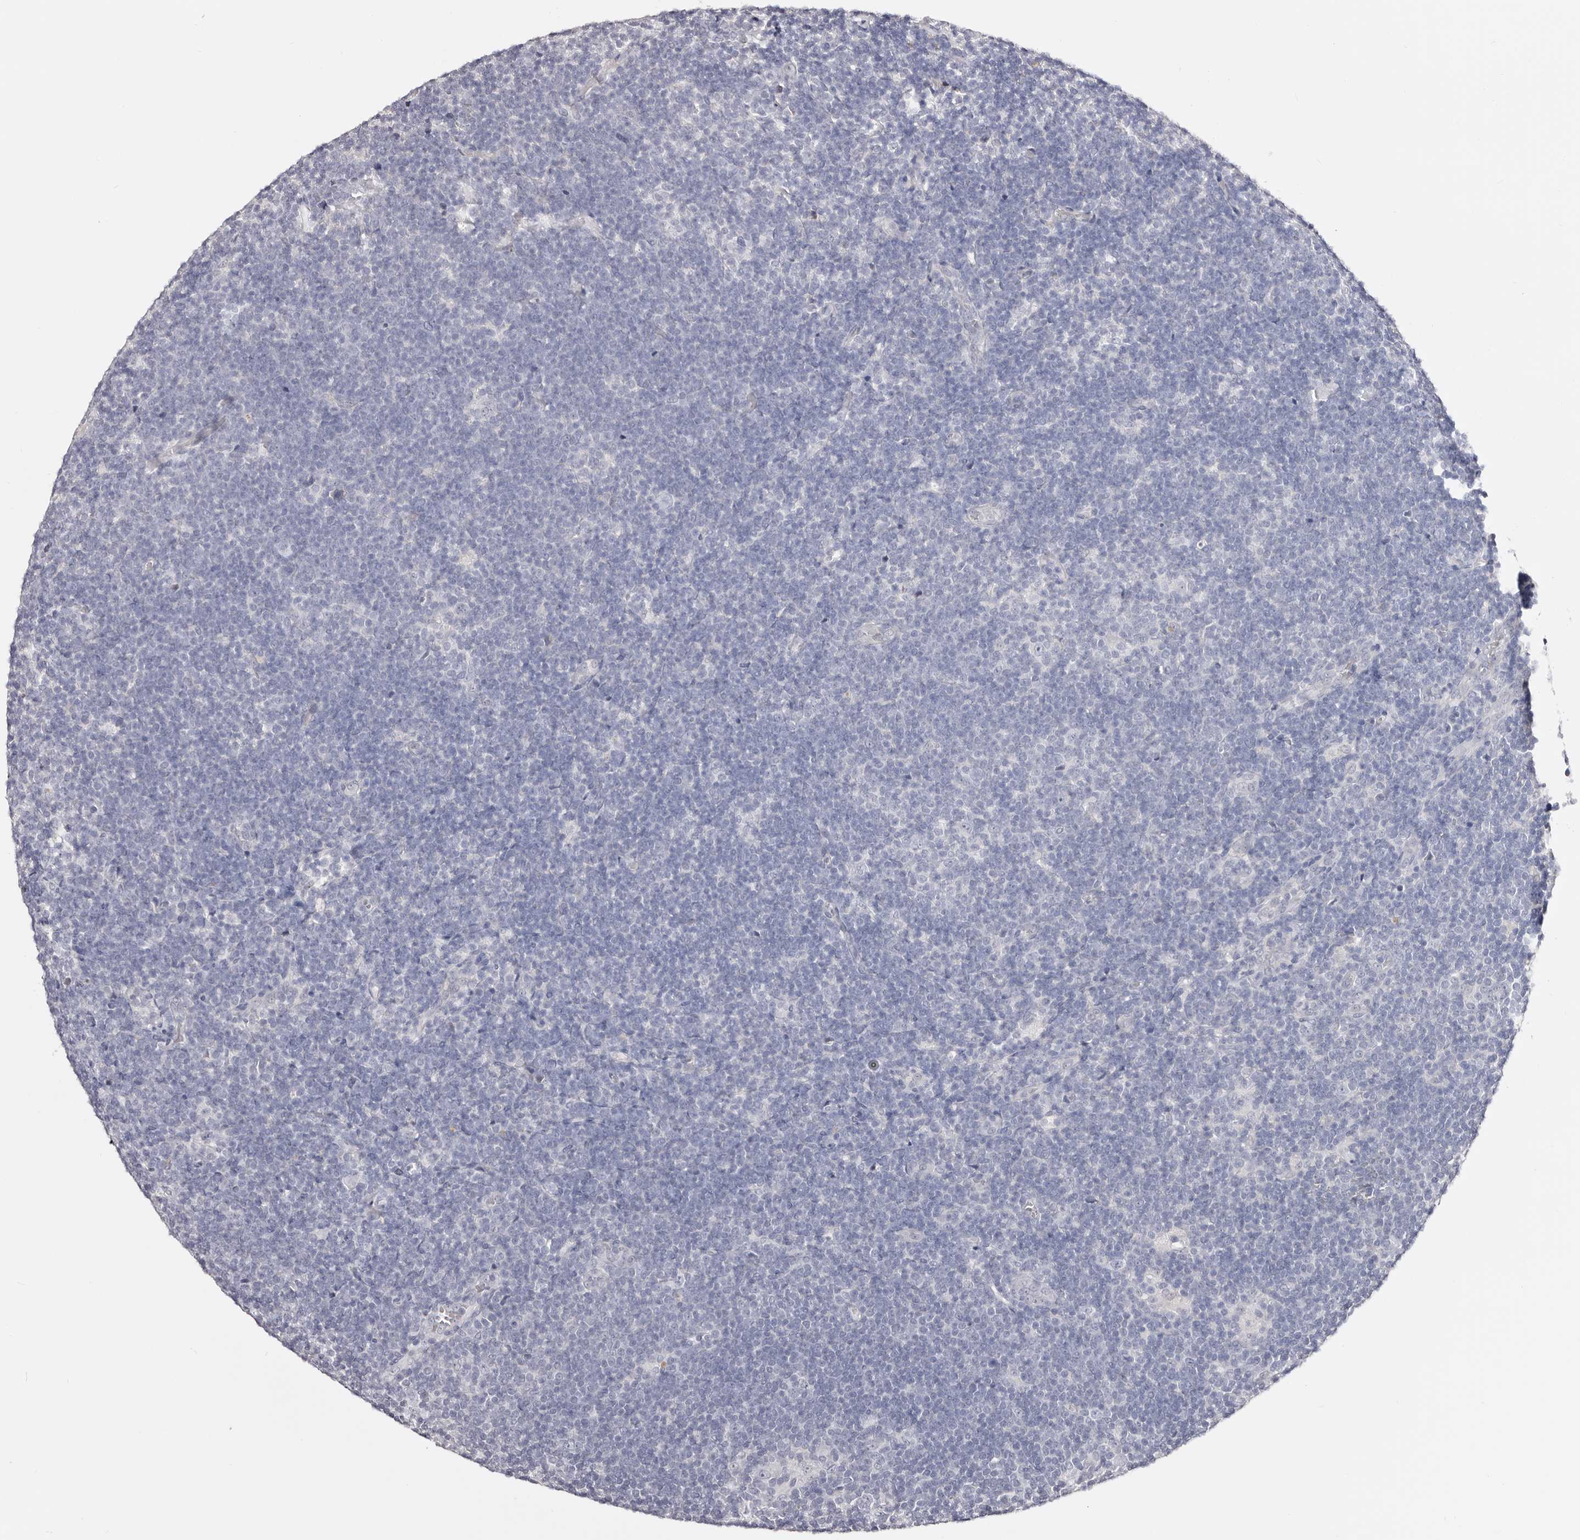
{"staining": {"intensity": "negative", "quantity": "none", "location": "none"}, "tissue": "lymphoma", "cell_type": "Tumor cells", "image_type": "cancer", "snomed": [{"axis": "morphology", "description": "Hodgkin's disease, NOS"}, {"axis": "topography", "description": "Lymph node"}], "caption": "A photomicrograph of human lymphoma is negative for staining in tumor cells. (Immunohistochemistry (ihc), brightfield microscopy, high magnification).", "gene": "AKNAD1", "patient": {"sex": "female", "age": 57}}